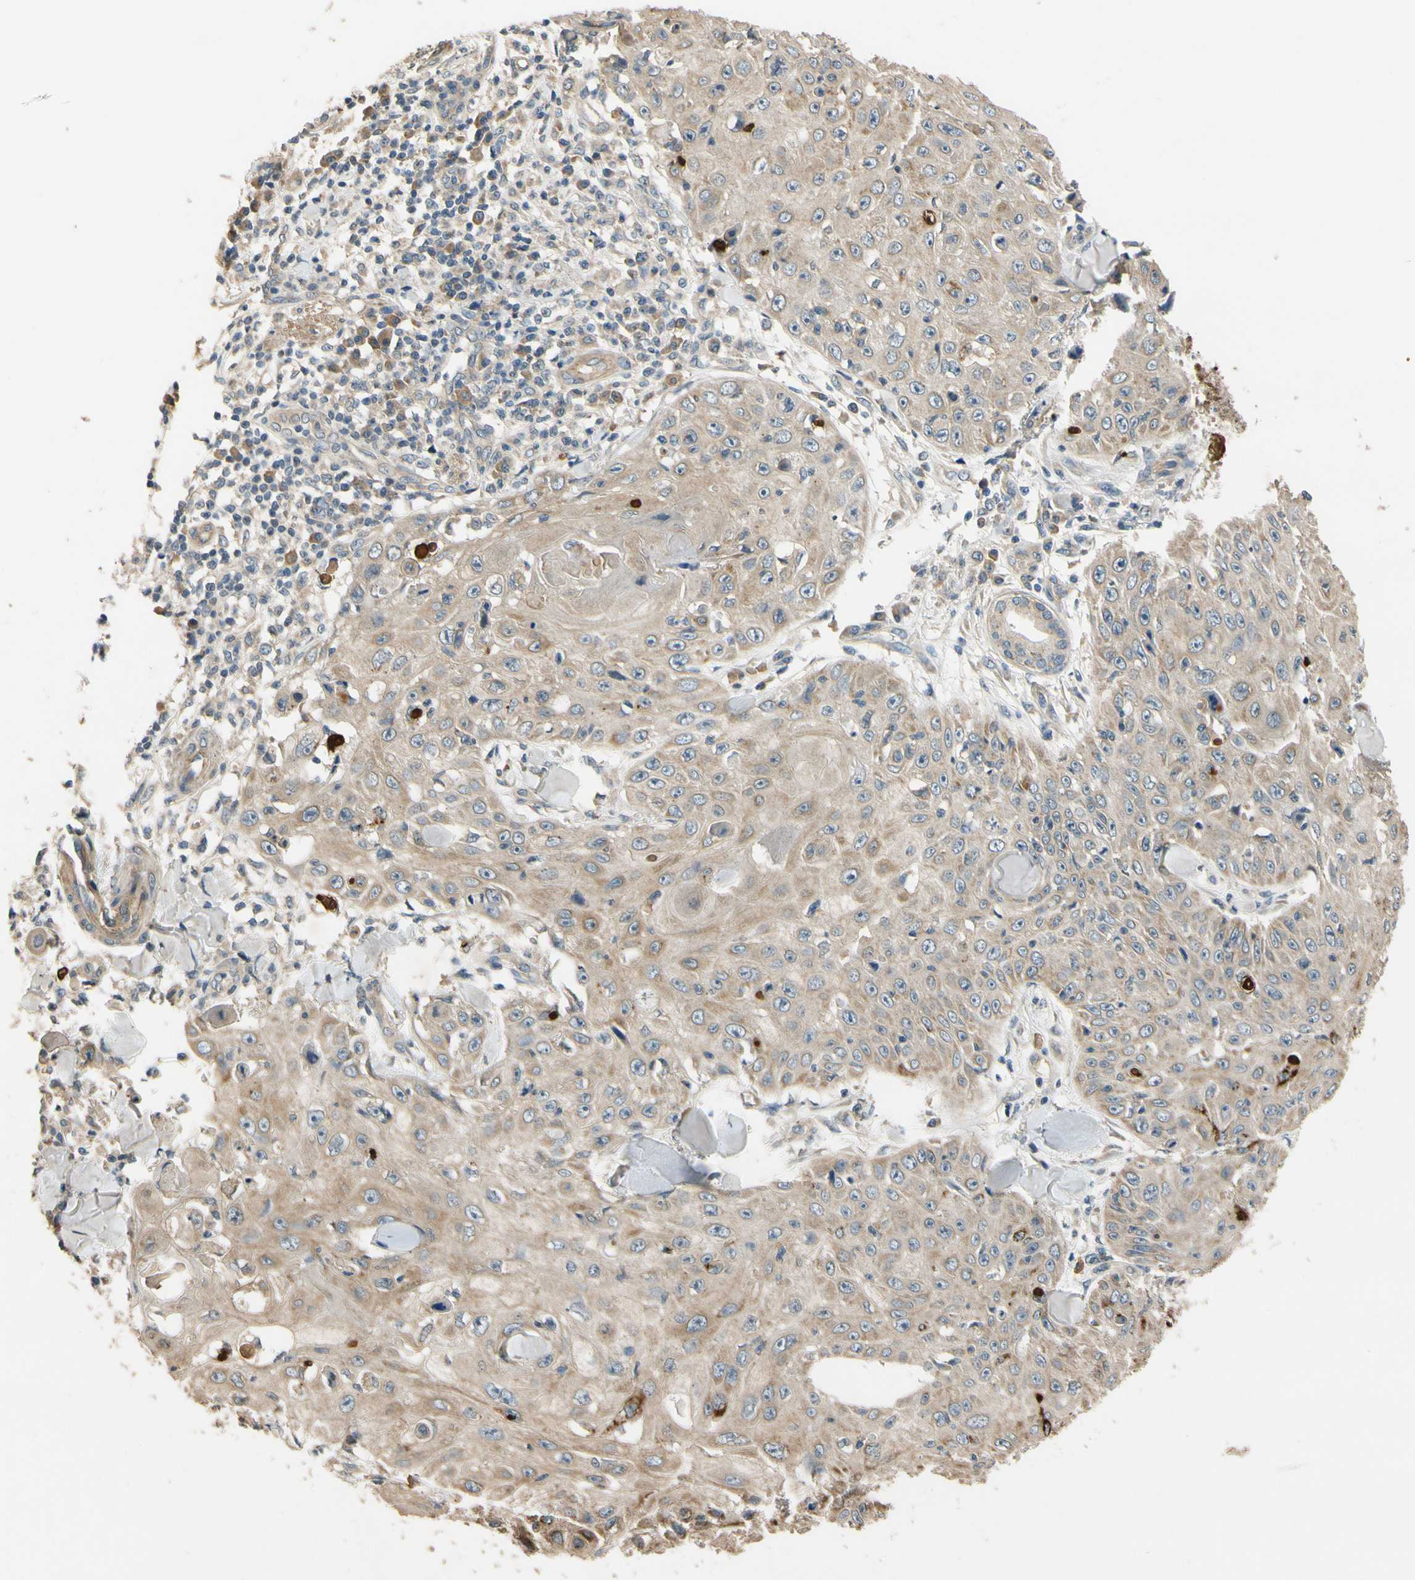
{"staining": {"intensity": "weak", "quantity": ">75%", "location": "cytoplasmic/membranous"}, "tissue": "skin cancer", "cell_type": "Tumor cells", "image_type": "cancer", "snomed": [{"axis": "morphology", "description": "Squamous cell carcinoma, NOS"}, {"axis": "topography", "description": "Skin"}], "caption": "A photomicrograph of skin cancer stained for a protein shows weak cytoplasmic/membranous brown staining in tumor cells.", "gene": "ALKBH3", "patient": {"sex": "male", "age": 86}}